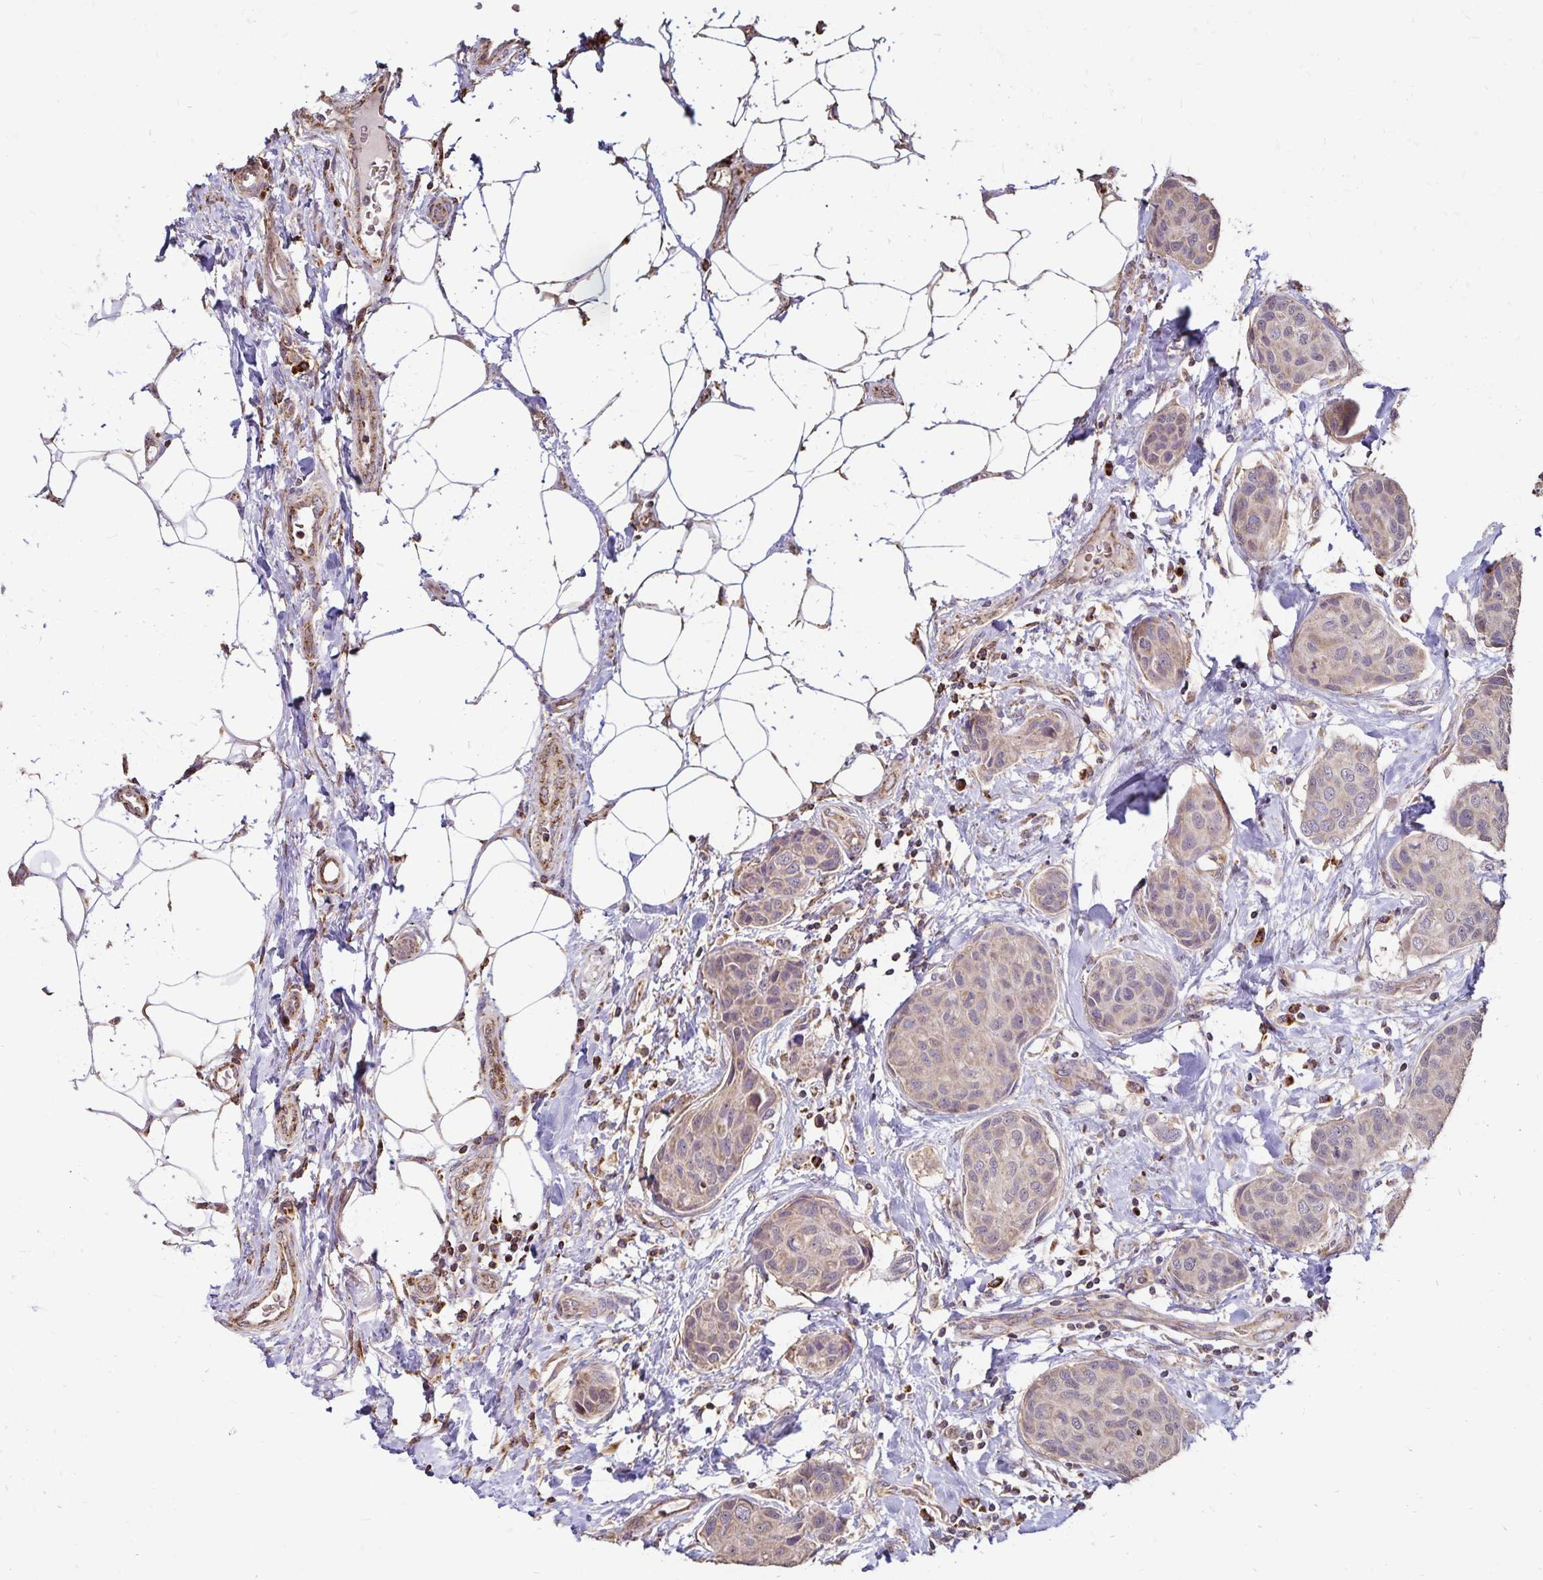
{"staining": {"intensity": "weak", "quantity": "<25%", "location": "cytoplasmic/membranous"}, "tissue": "breast cancer", "cell_type": "Tumor cells", "image_type": "cancer", "snomed": [{"axis": "morphology", "description": "Duct carcinoma"}, {"axis": "topography", "description": "Breast"}], "caption": "This is an immunohistochemistry image of human breast cancer (intraductal carcinoma). There is no expression in tumor cells.", "gene": "EMC10", "patient": {"sex": "female", "age": 80}}